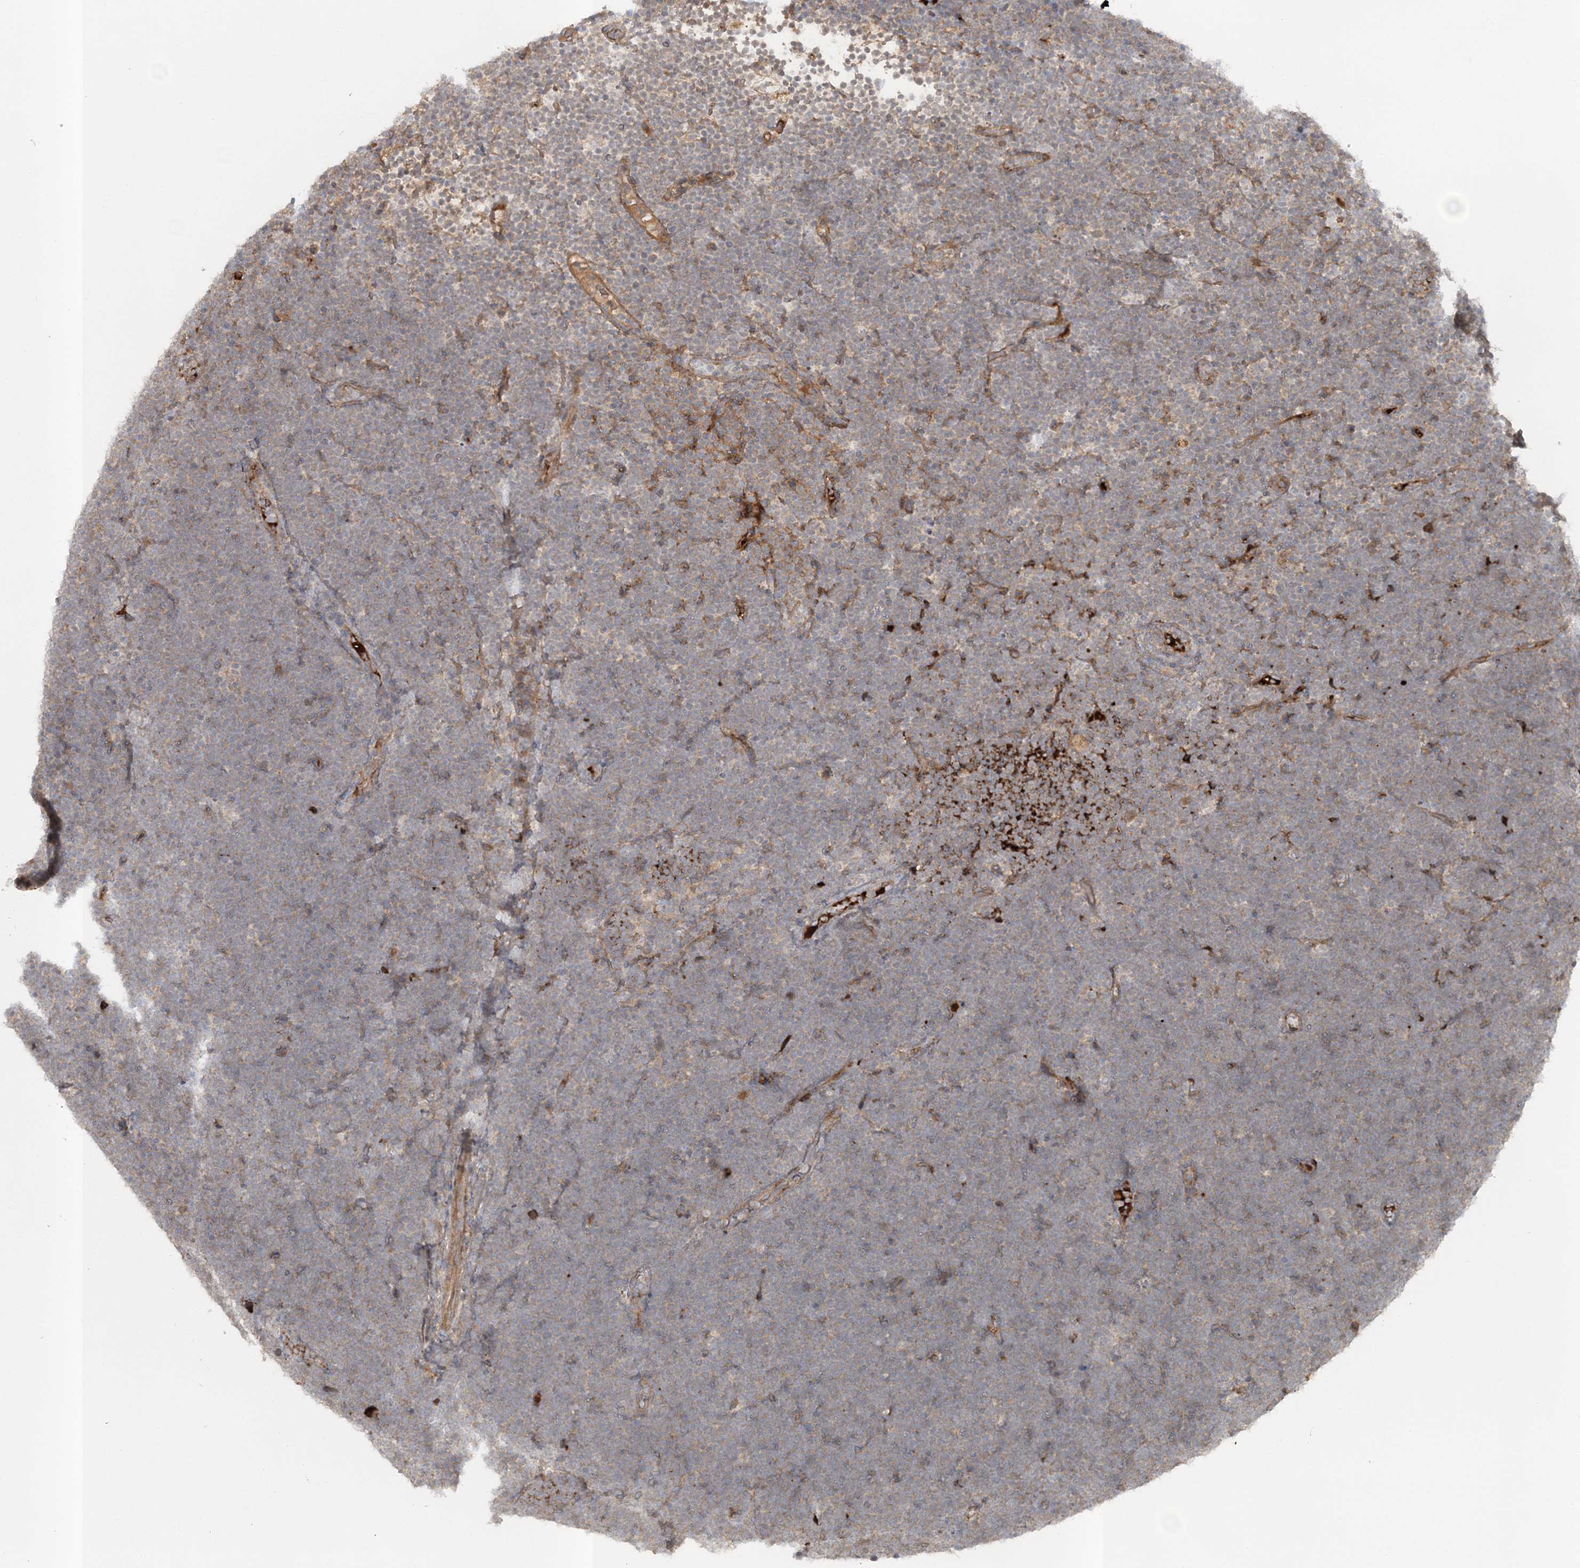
{"staining": {"intensity": "weak", "quantity": ">75%", "location": "cytoplasmic/membranous"}, "tissue": "lymphoma", "cell_type": "Tumor cells", "image_type": "cancer", "snomed": [{"axis": "morphology", "description": "Malignant lymphoma, non-Hodgkin's type, High grade"}, {"axis": "topography", "description": "Lymph node"}], "caption": "Tumor cells reveal low levels of weak cytoplasmic/membranous positivity in about >75% of cells in high-grade malignant lymphoma, non-Hodgkin's type. (DAB IHC, brown staining for protein, blue staining for nuclei).", "gene": "MOCS2", "patient": {"sex": "male", "age": 13}}